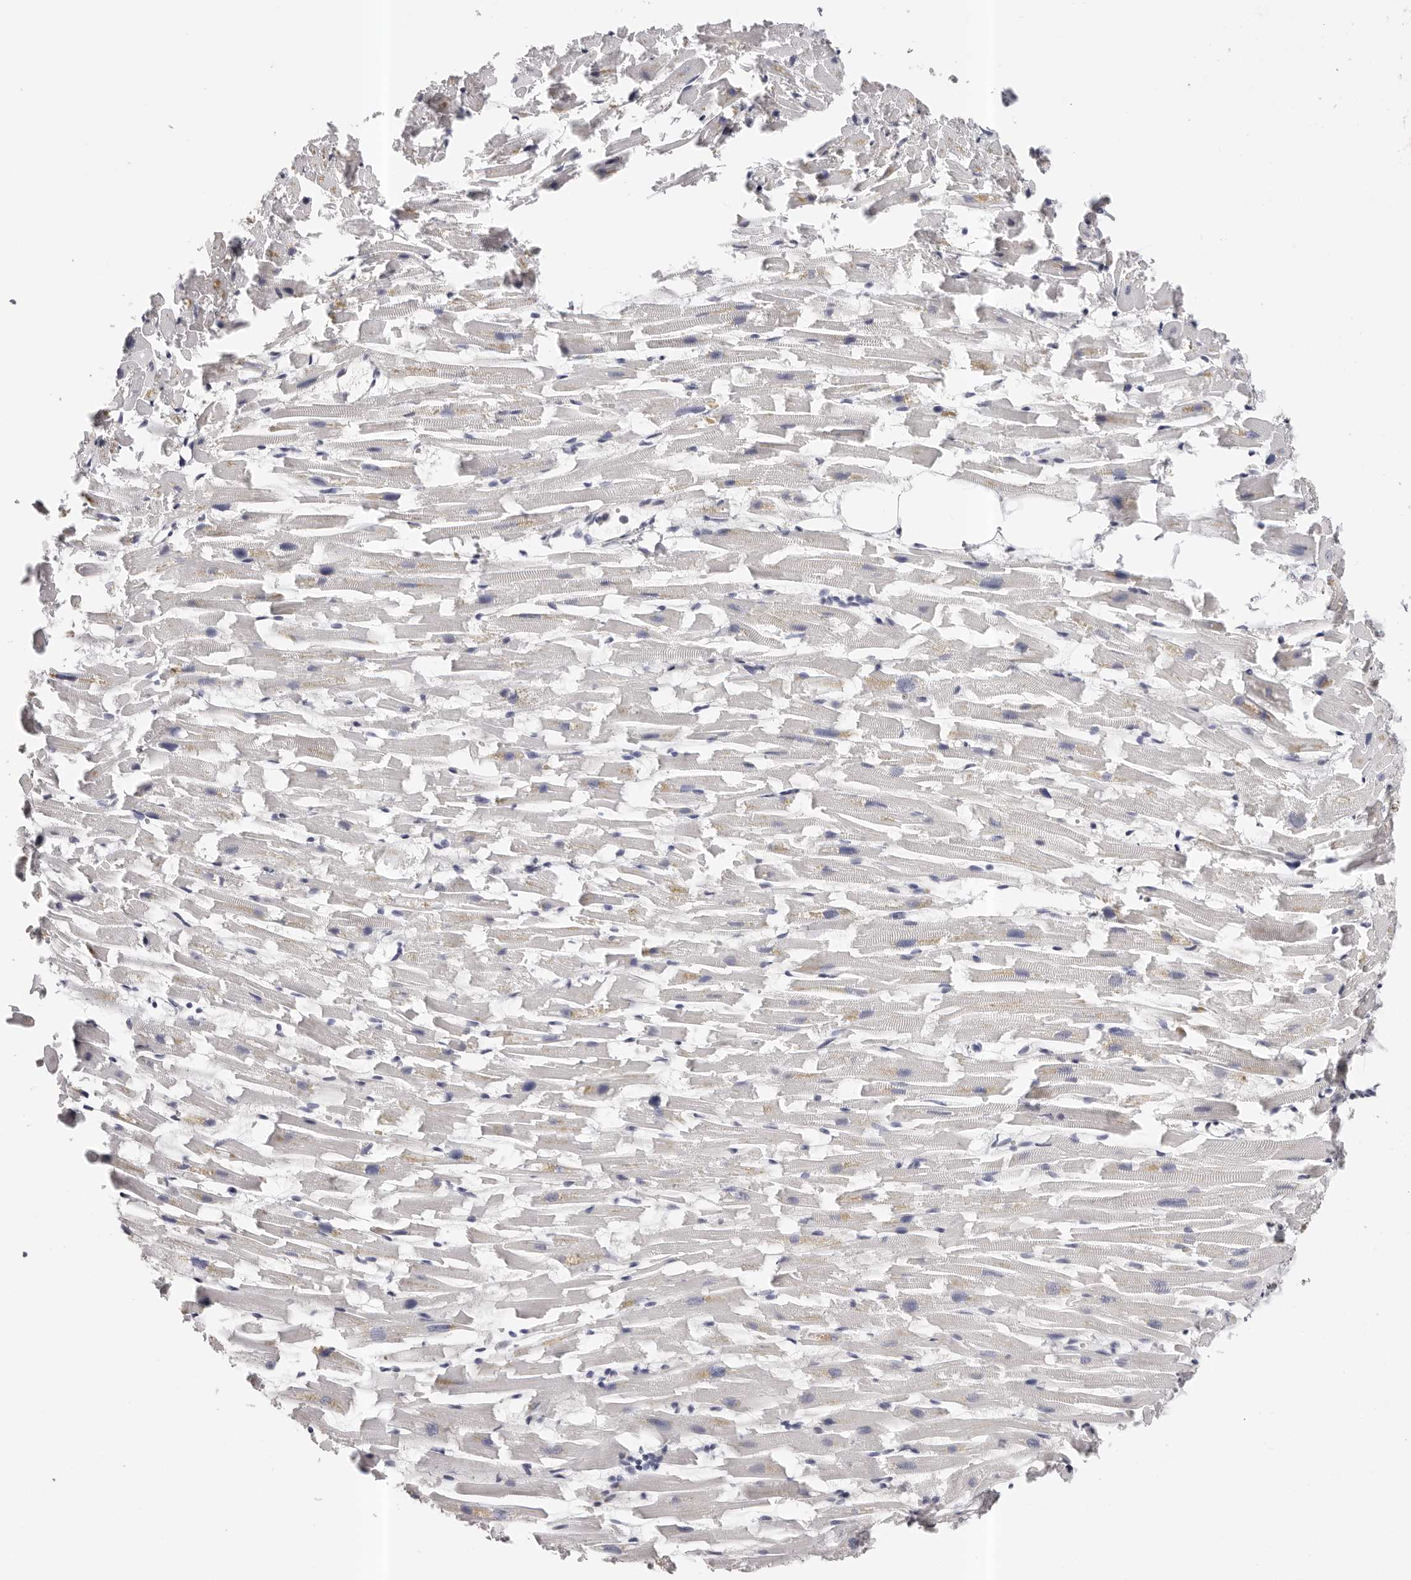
{"staining": {"intensity": "negative", "quantity": "none", "location": "none"}, "tissue": "heart muscle", "cell_type": "Cardiomyocytes", "image_type": "normal", "snomed": [{"axis": "morphology", "description": "Normal tissue, NOS"}, {"axis": "topography", "description": "Heart"}], "caption": "A histopathology image of heart muscle stained for a protein shows no brown staining in cardiomyocytes.", "gene": "ROM1", "patient": {"sex": "female", "age": 64}}